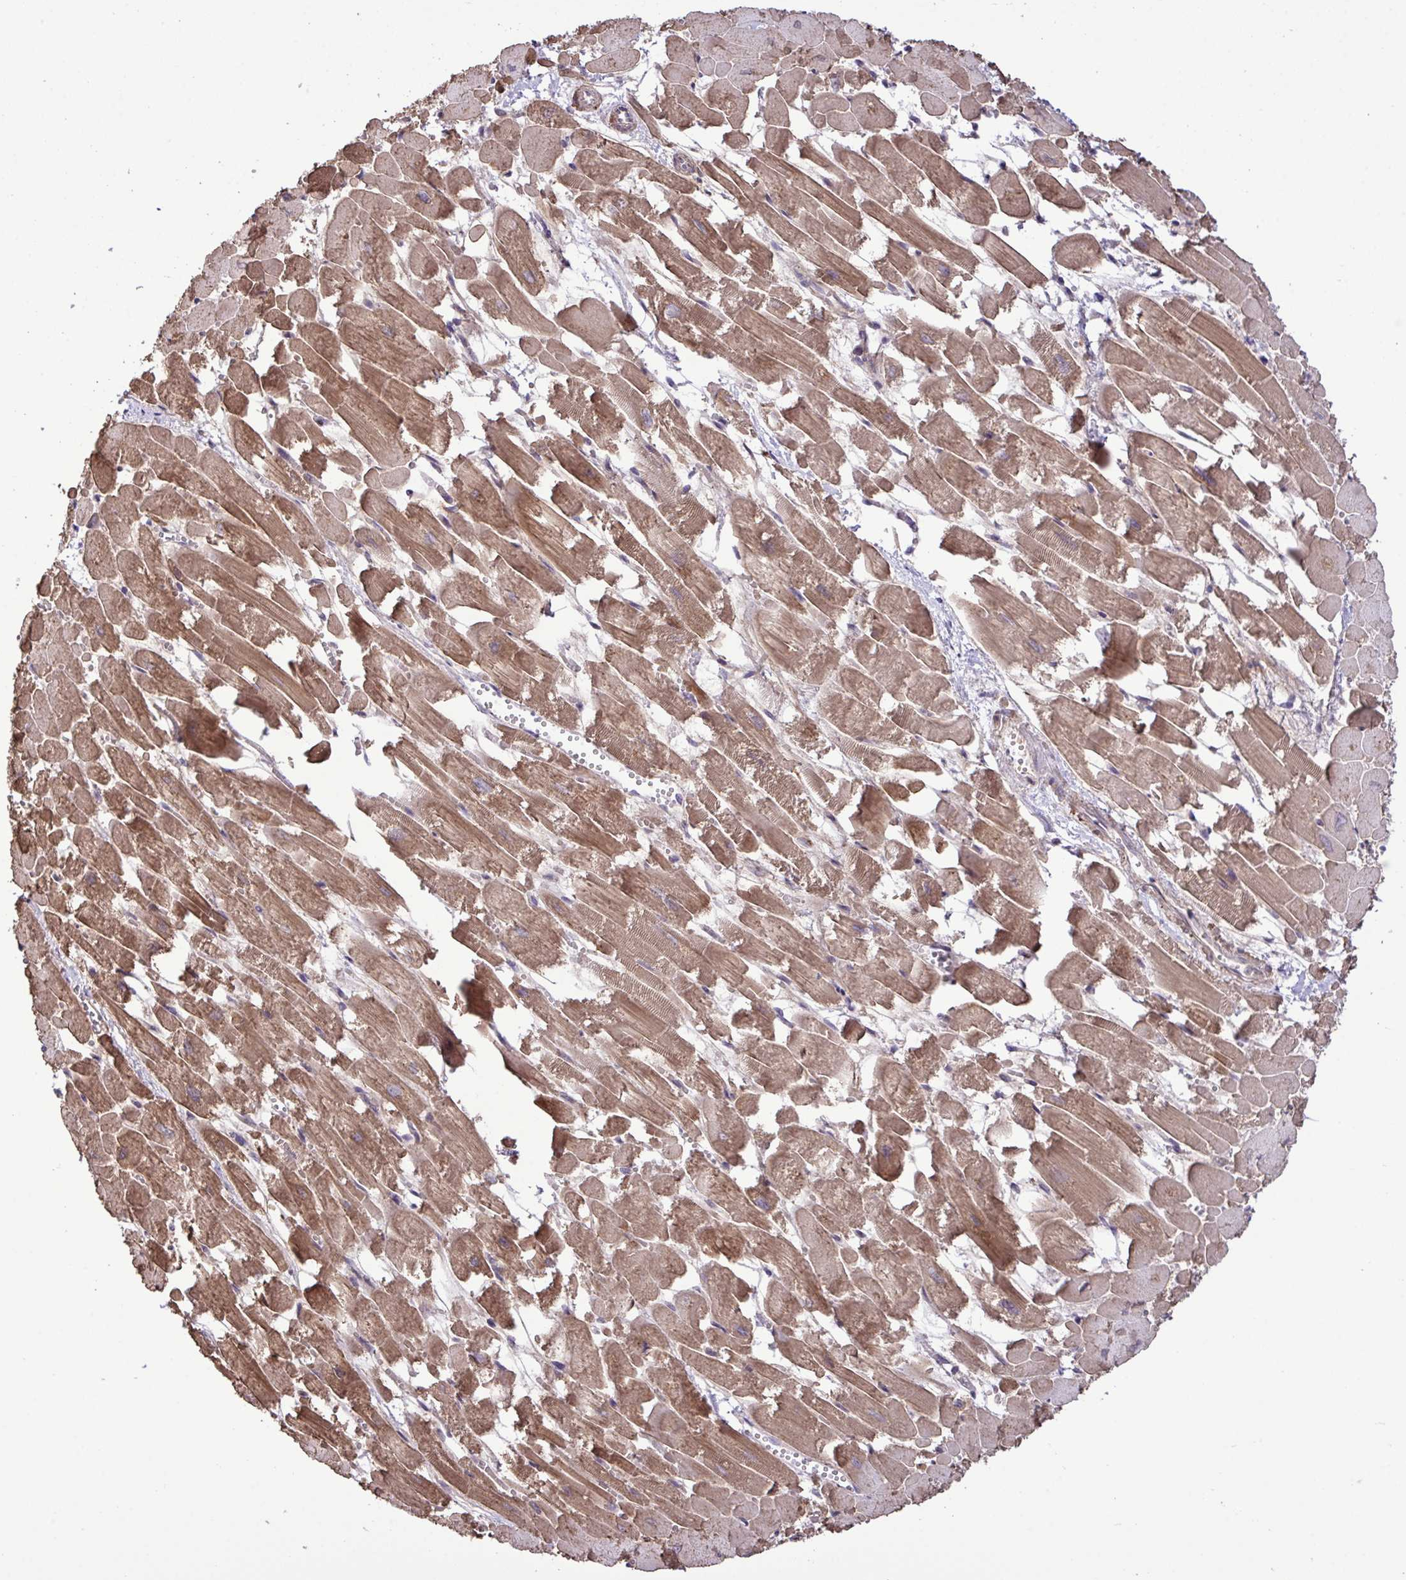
{"staining": {"intensity": "strong", "quantity": ">75%", "location": "cytoplasmic/membranous"}, "tissue": "heart muscle", "cell_type": "Cardiomyocytes", "image_type": "normal", "snomed": [{"axis": "morphology", "description": "Normal tissue, NOS"}, {"axis": "topography", "description": "Heart"}], "caption": "High-magnification brightfield microscopy of normal heart muscle stained with DAB (brown) and counterstained with hematoxylin (blue). cardiomyocytes exhibit strong cytoplasmic/membranous staining is appreciated in approximately>75% of cells.", "gene": "CMPK1", "patient": {"sex": "female", "age": 52}}